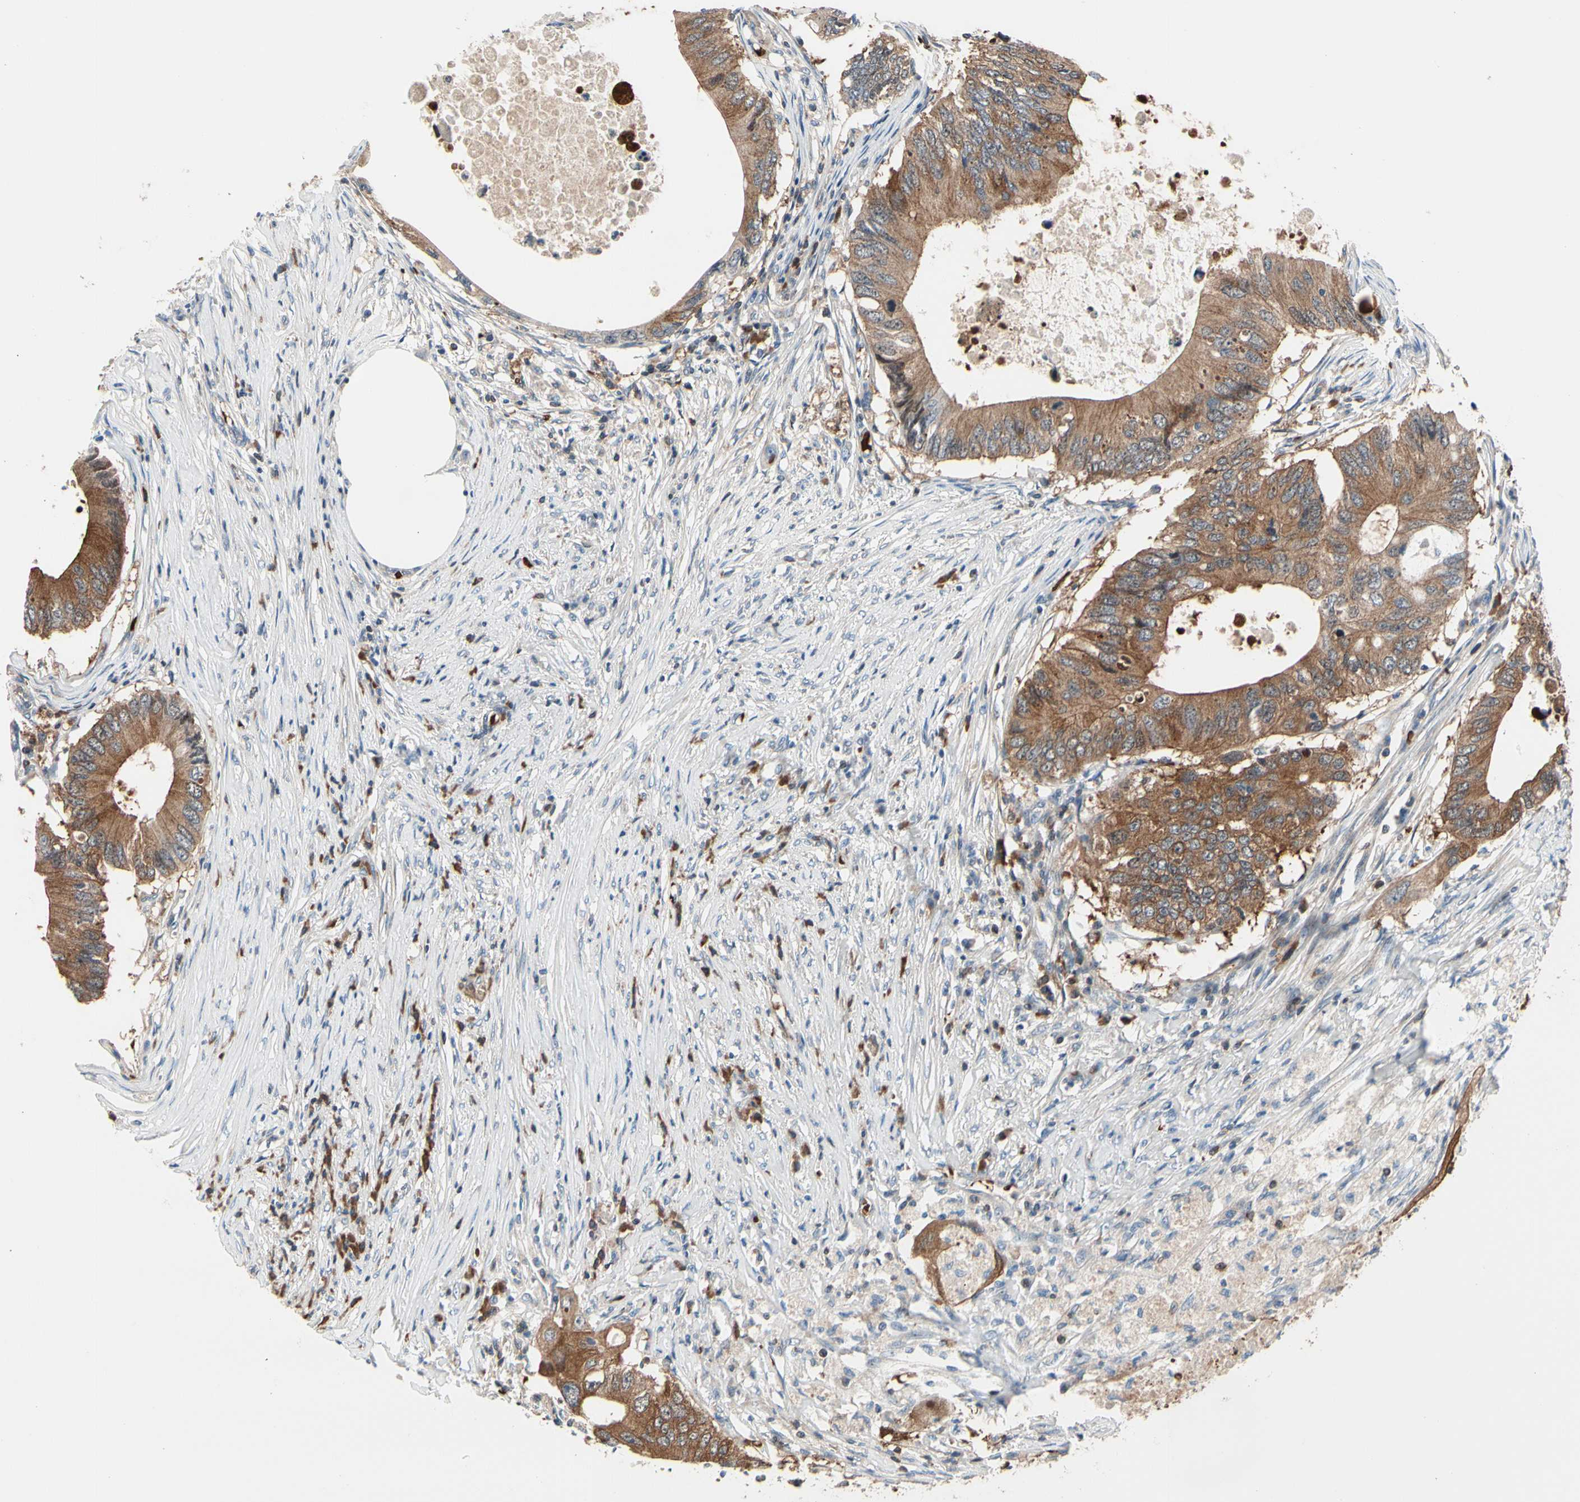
{"staining": {"intensity": "strong", "quantity": ">75%", "location": "cytoplasmic/membranous"}, "tissue": "colorectal cancer", "cell_type": "Tumor cells", "image_type": "cancer", "snomed": [{"axis": "morphology", "description": "Adenocarcinoma, NOS"}, {"axis": "topography", "description": "Colon"}], "caption": "Brown immunohistochemical staining in human colorectal cancer displays strong cytoplasmic/membranous positivity in approximately >75% of tumor cells.", "gene": "PRDX2", "patient": {"sex": "male", "age": 71}}